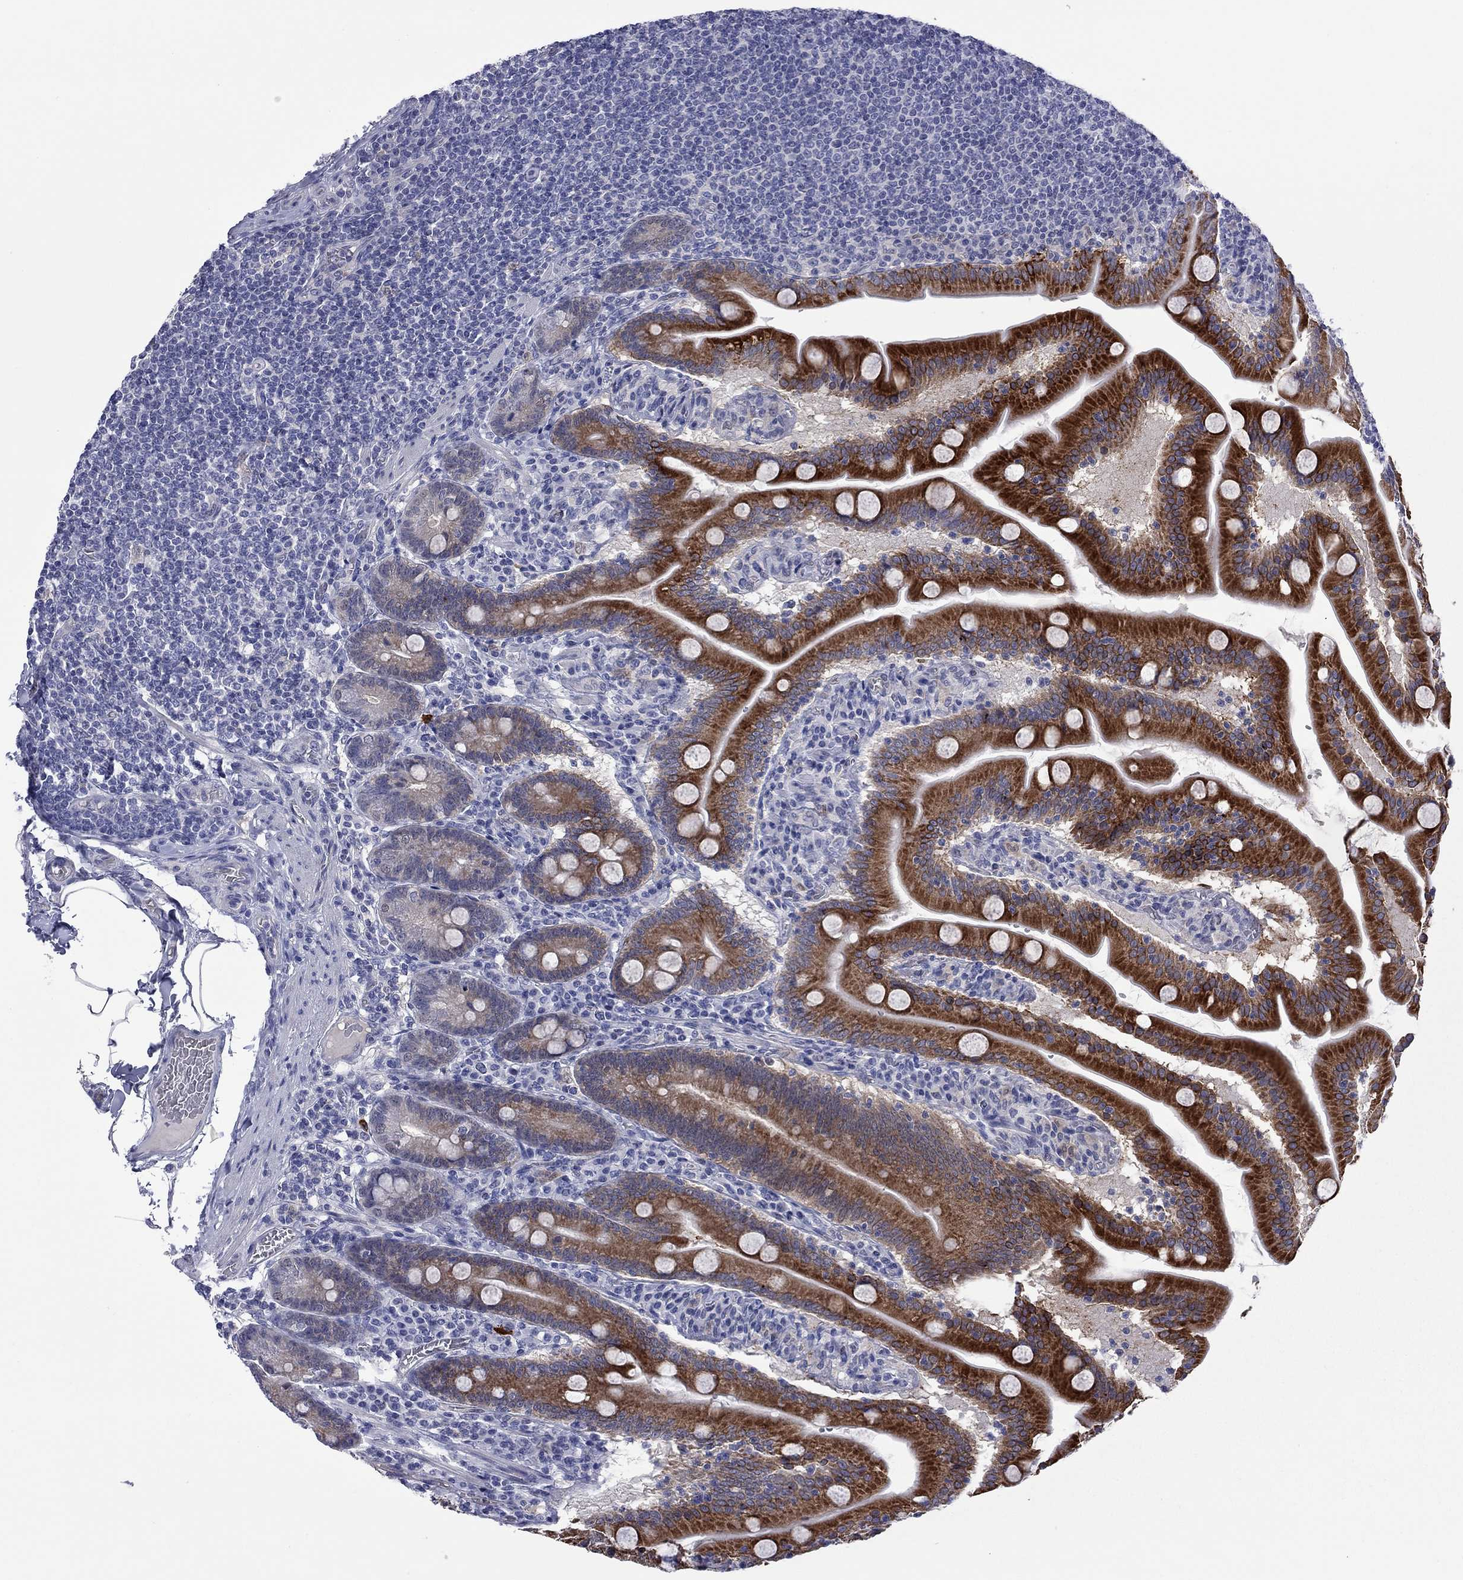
{"staining": {"intensity": "strong", "quantity": ">75%", "location": "cytoplasmic/membranous"}, "tissue": "small intestine", "cell_type": "Glandular cells", "image_type": "normal", "snomed": [{"axis": "morphology", "description": "Normal tissue, NOS"}, {"axis": "topography", "description": "Small intestine"}], "caption": "The histopathology image shows a brown stain indicating the presence of a protein in the cytoplasmic/membranous of glandular cells in small intestine. Nuclei are stained in blue.", "gene": "CTNNBIP1", "patient": {"sex": "male", "age": 37}}